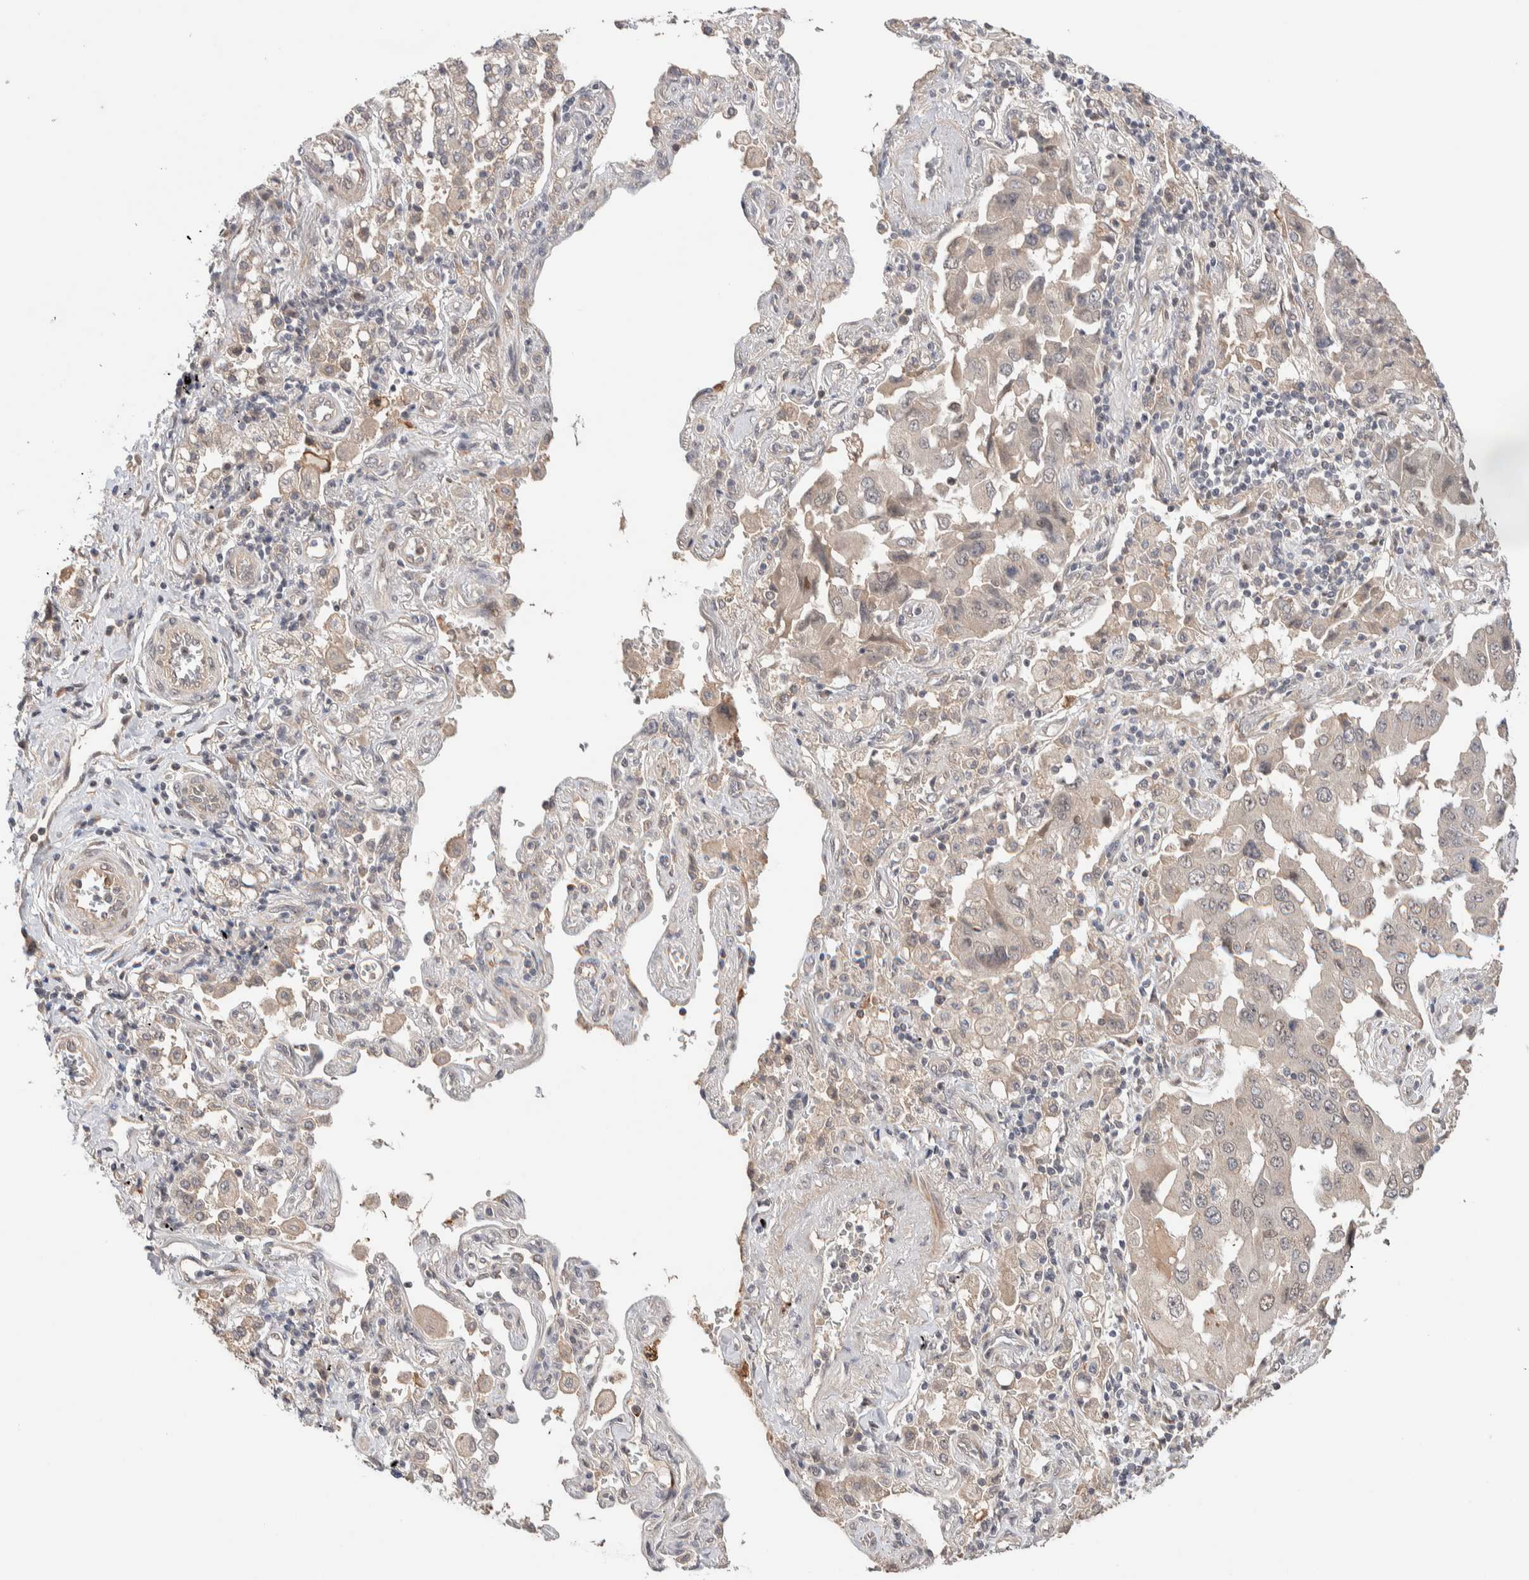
{"staining": {"intensity": "negative", "quantity": "none", "location": "none"}, "tissue": "lung cancer", "cell_type": "Tumor cells", "image_type": "cancer", "snomed": [{"axis": "morphology", "description": "Adenocarcinoma, NOS"}, {"axis": "topography", "description": "Lung"}], "caption": "Tumor cells show no significant protein positivity in adenocarcinoma (lung). The staining is performed using DAB (3,3'-diaminobenzidine) brown chromogen with nuclei counter-stained in using hematoxylin.", "gene": "PRDM15", "patient": {"sex": "female", "age": 65}}